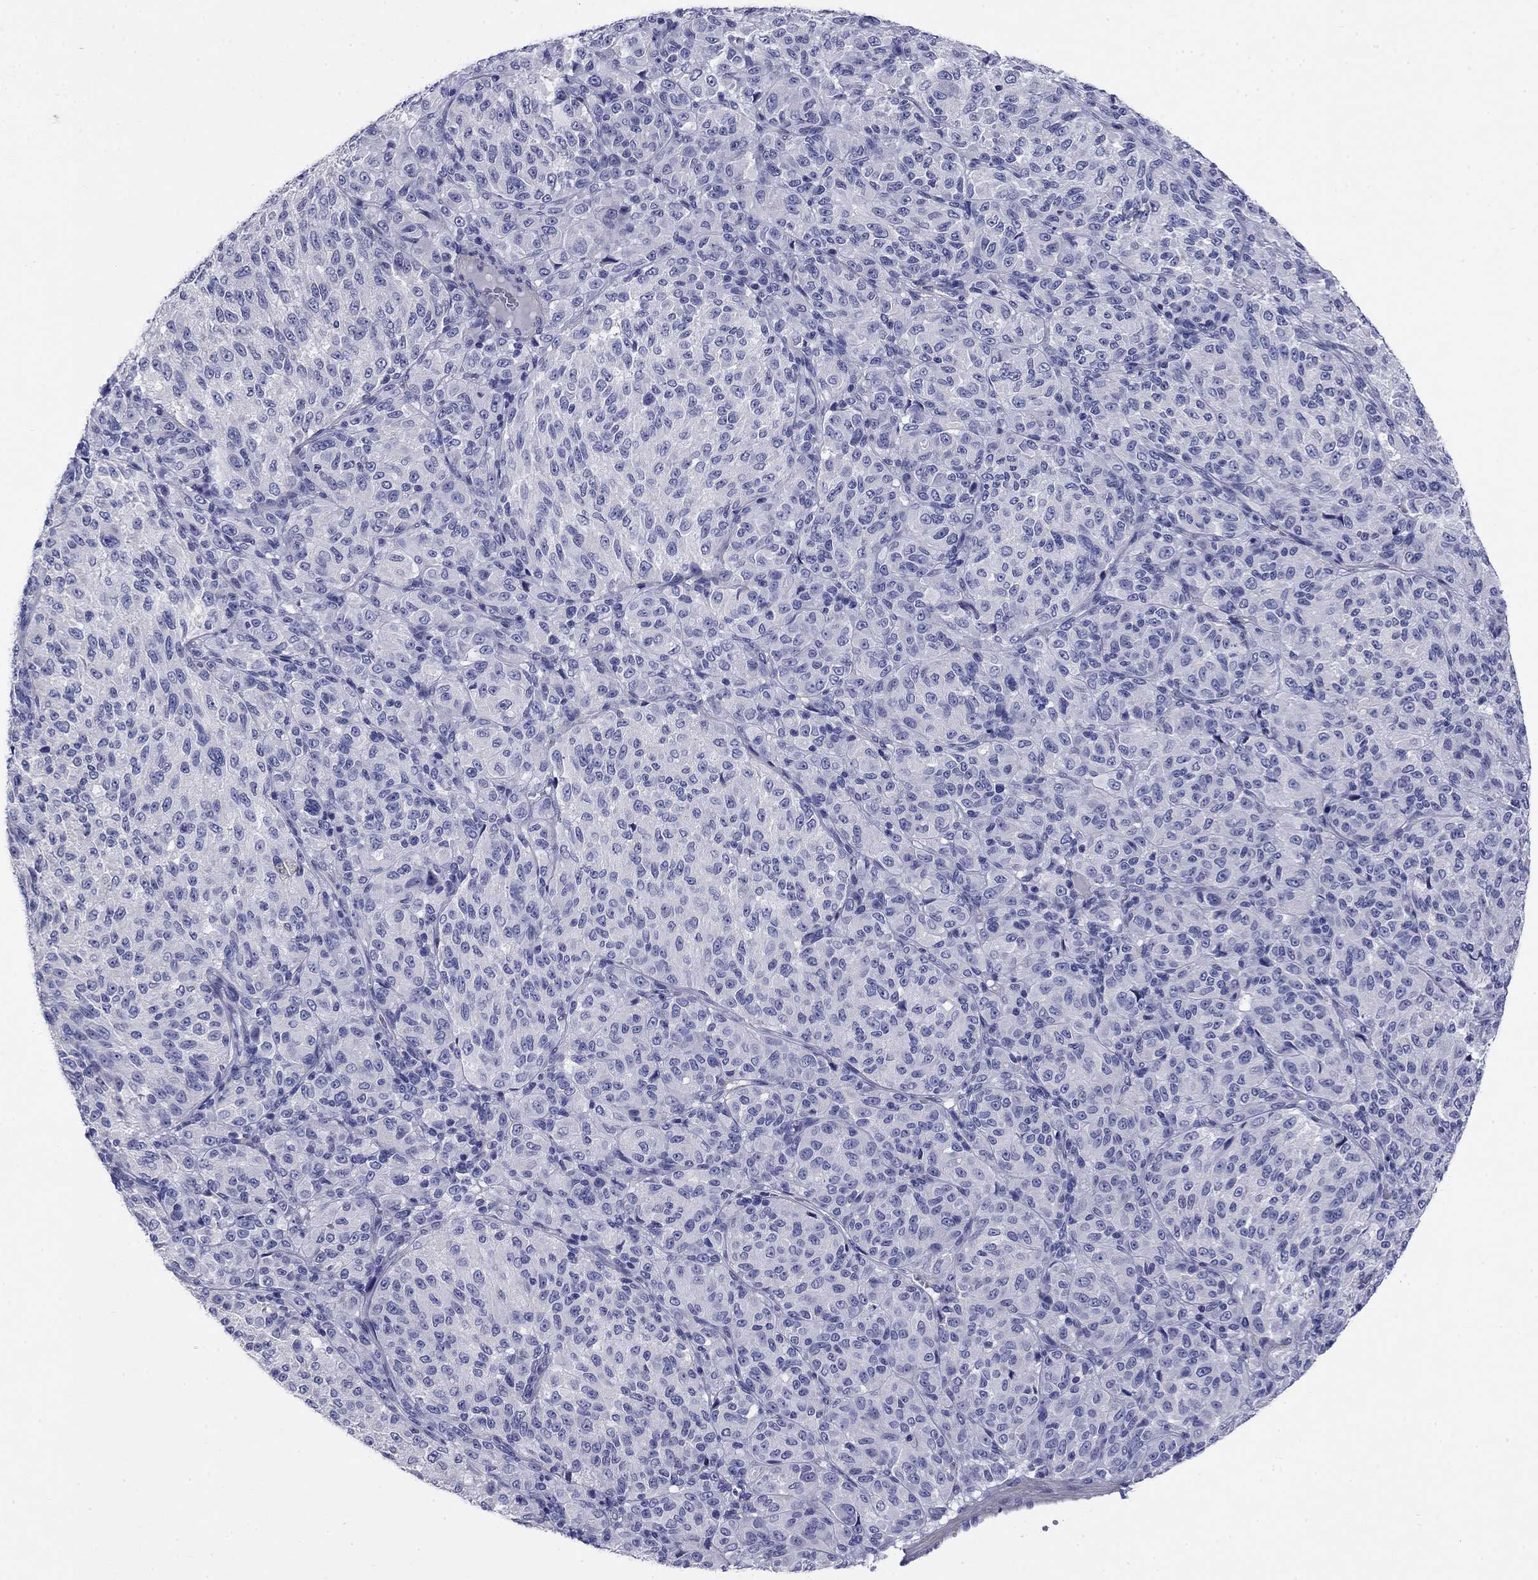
{"staining": {"intensity": "negative", "quantity": "none", "location": "none"}, "tissue": "melanoma", "cell_type": "Tumor cells", "image_type": "cancer", "snomed": [{"axis": "morphology", "description": "Malignant melanoma, Metastatic site"}, {"axis": "topography", "description": "Brain"}], "caption": "Immunohistochemistry histopathology image of neoplastic tissue: melanoma stained with DAB exhibits no significant protein expression in tumor cells. The staining was performed using DAB to visualize the protein expression in brown, while the nuclei were stained in blue with hematoxylin (Magnification: 20x).", "gene": "PRKCG", "patient": {"sex": "female", "age": 56}}